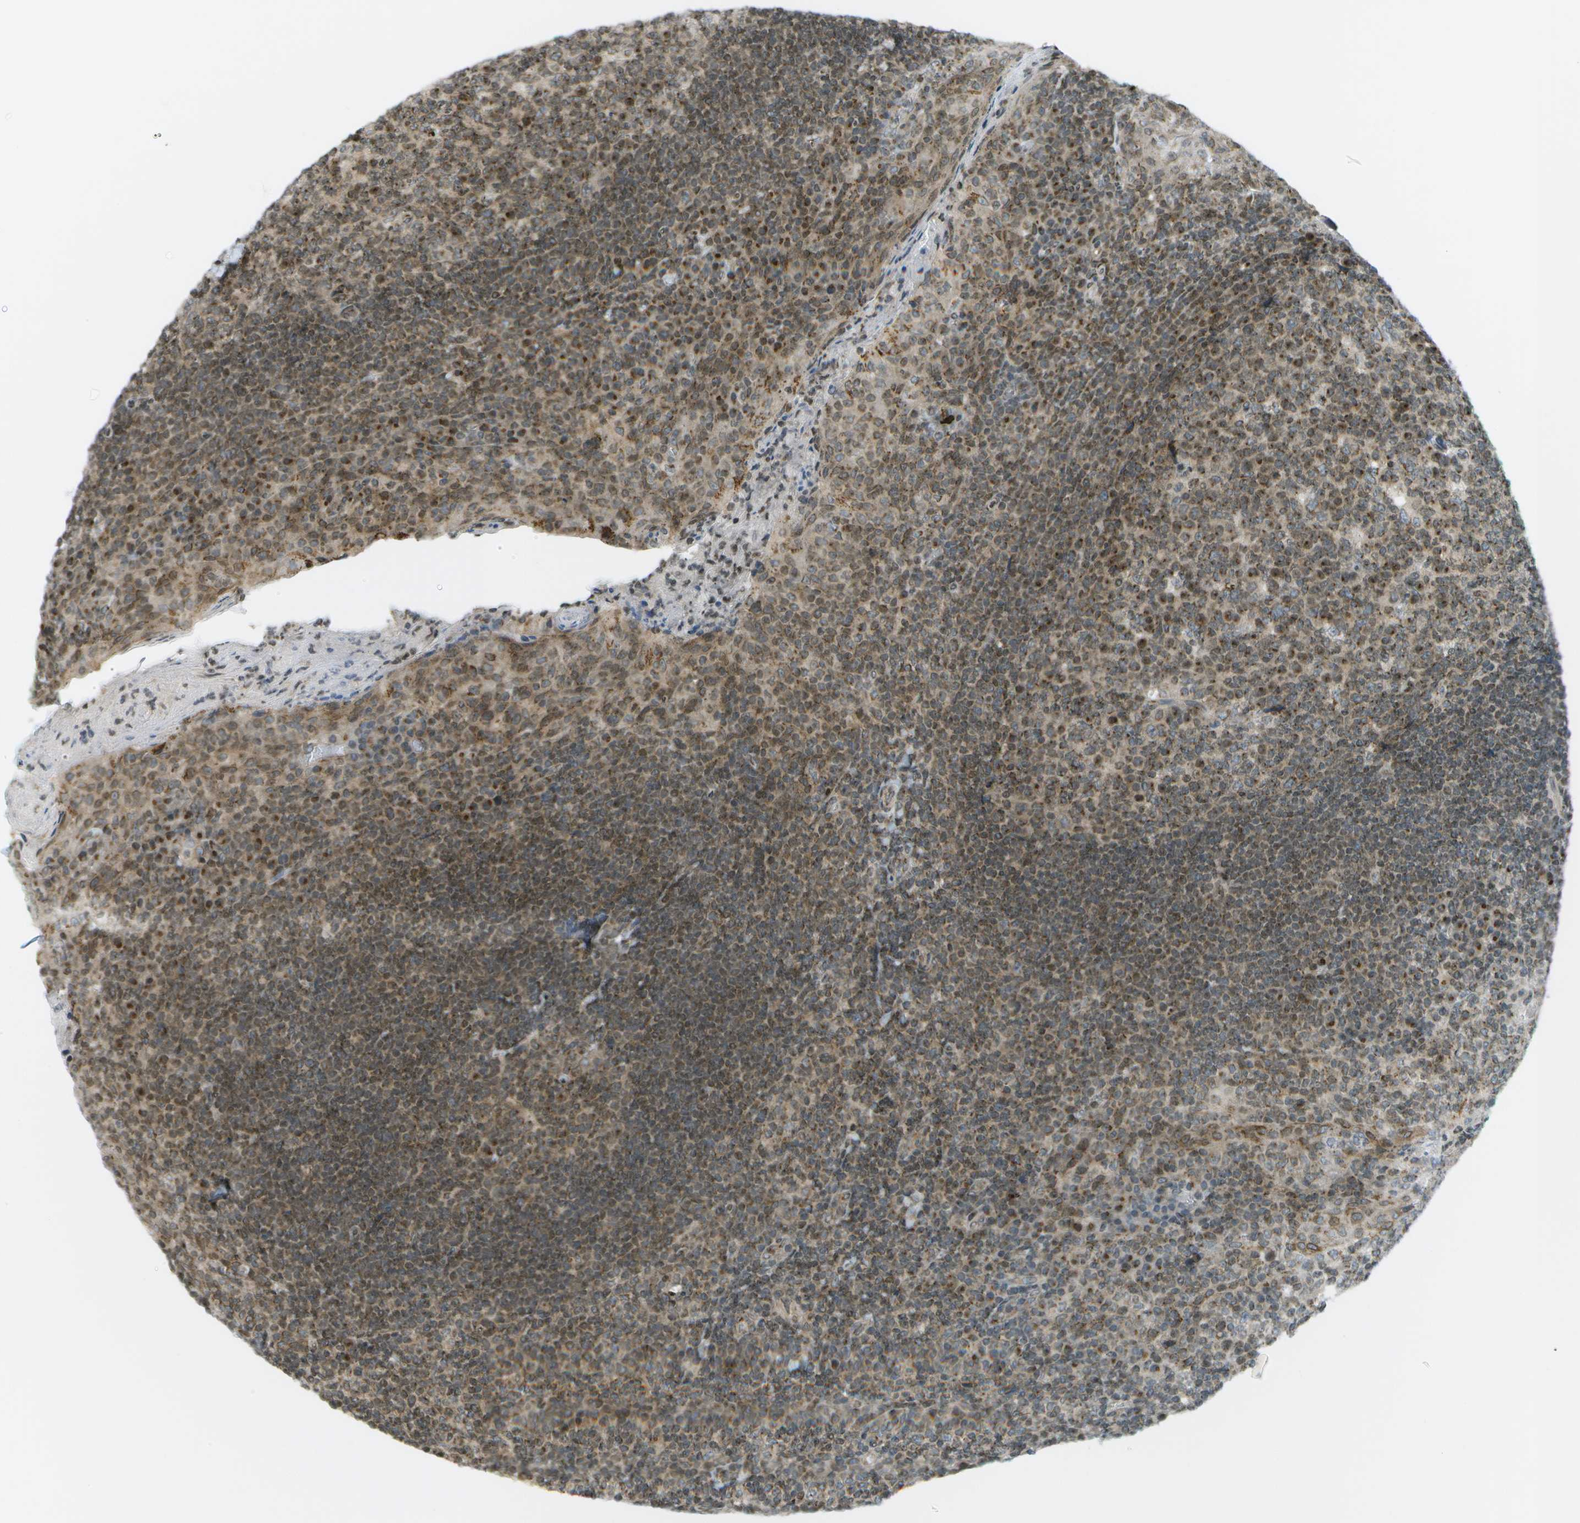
{"staining": {"intensity": "moderate", "quantity": ">75%", "location": "cytoplasmic/membranous"}, "tissue": "tonsil", "cell_type": "Germinal center cells", "image_type": "normal", "snomed": [{"axis": "morphology", "description": "Normal tissue, NOS"}, {"axis": "topography", "description": "Tonsil"}], "caption": "Benign tonsil exhibits moderate cytoplasmic/membranous expression in about >75% of germinal center cells, visualized by immunohistochemistry. Using DAB (brown) and hematoxylin (blue) stains, captured at high magnification using brightfield microscopy.", "gene": "EVC", "patient": {"sex": "male", "age": 17}}